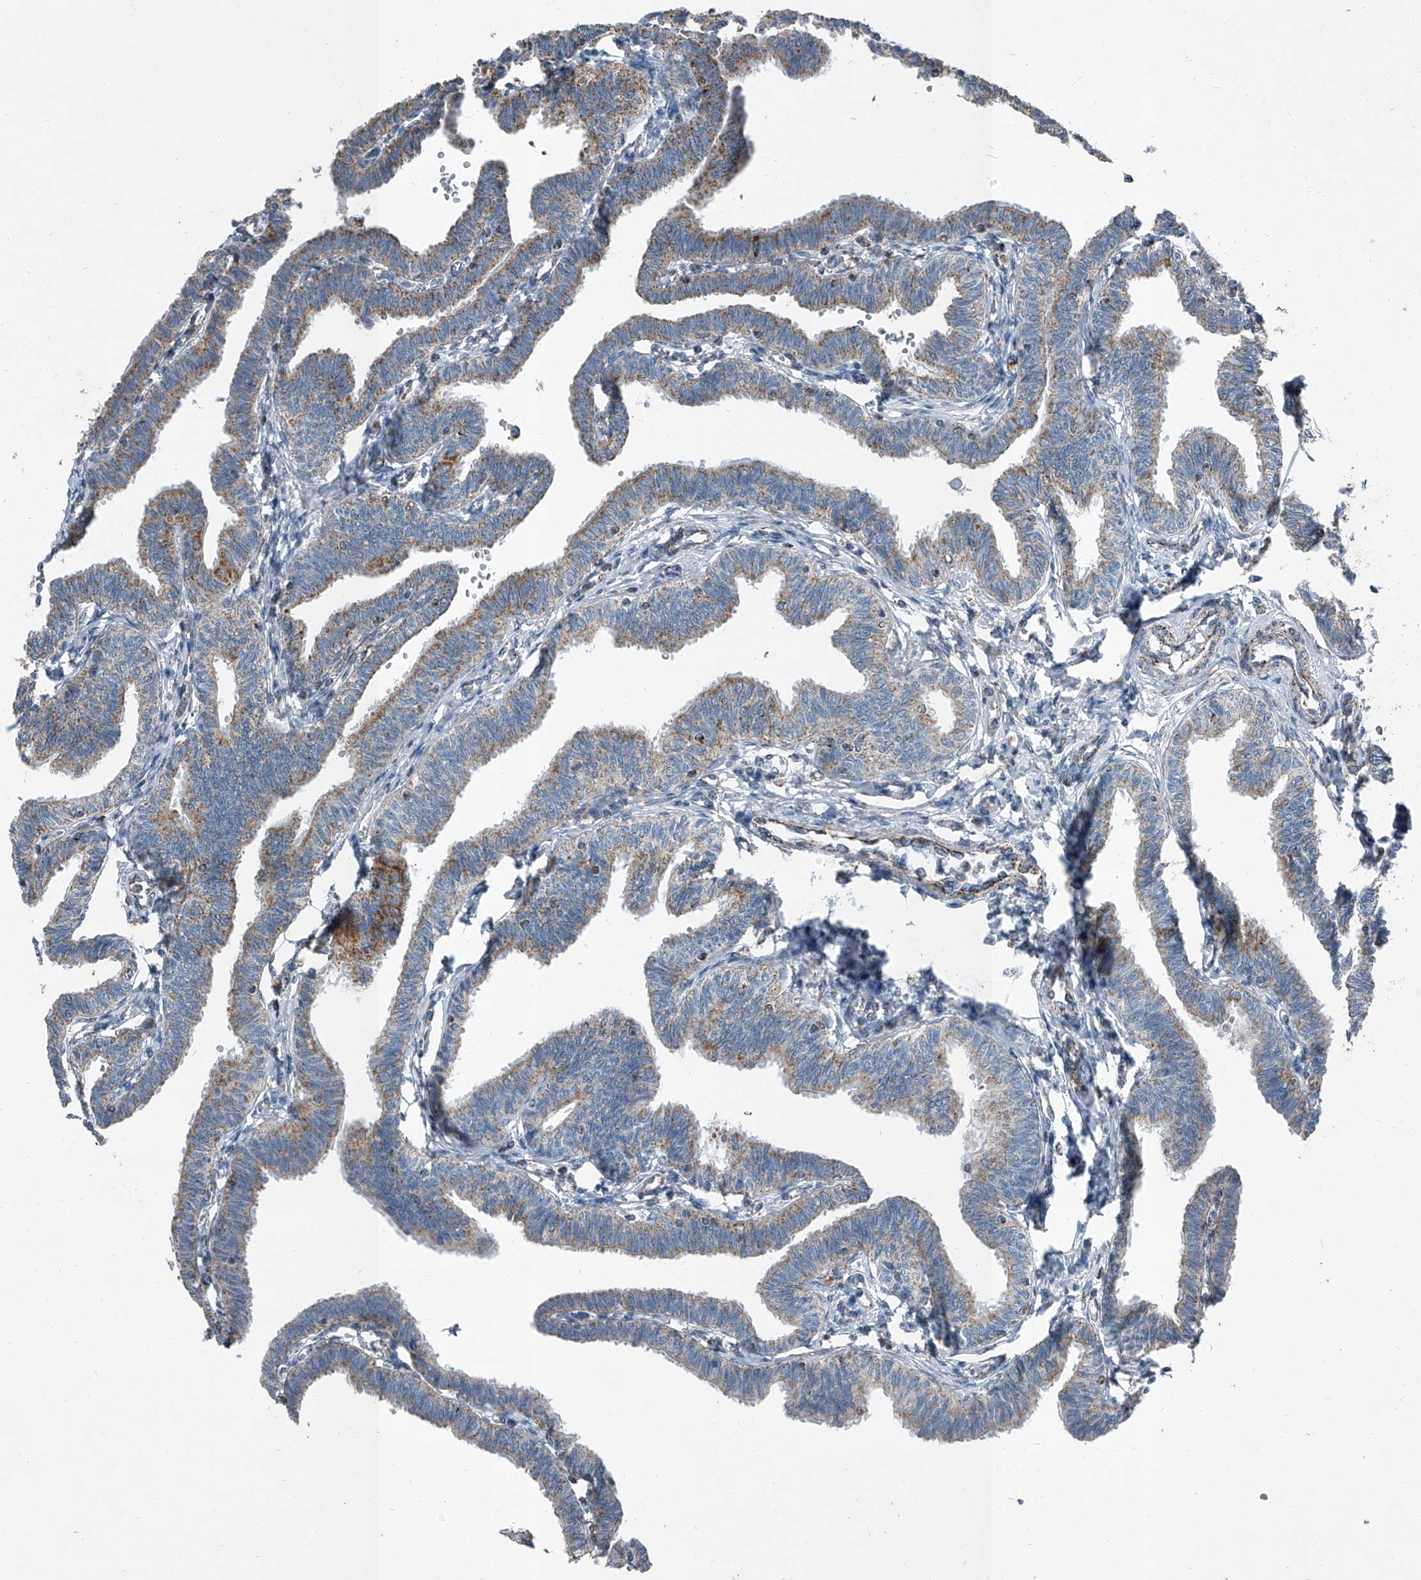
{"staining": {"intensity": "moderate", "quantity": "25%-75%", "location": "cytoplasmic/membranous"}, "tissue": "fallopian tube", "cell_type": "Glandular cells", "image_type": "normal", "snomed": [{"axis": "morphology", "description": "Normal tissue, NOS"}, {"axis": "topography", "description": "Fallopian tube"}, {"axis": "topography", "description": "Ovary"}], "caption": "Immunohistochemistry of unremarkable fallopian tube exhibits medium levels of moderate cytoplasmic/membranous staining in about 25%-75% of glandular cells. The staining was performed using DAB to visualize the protein expression in brown, while the nuclei were stained in blue with hematoxylin (Magnification: 20x).", "gene": "CHRNA7", "patient": {"sex": "female", "age": 23}}